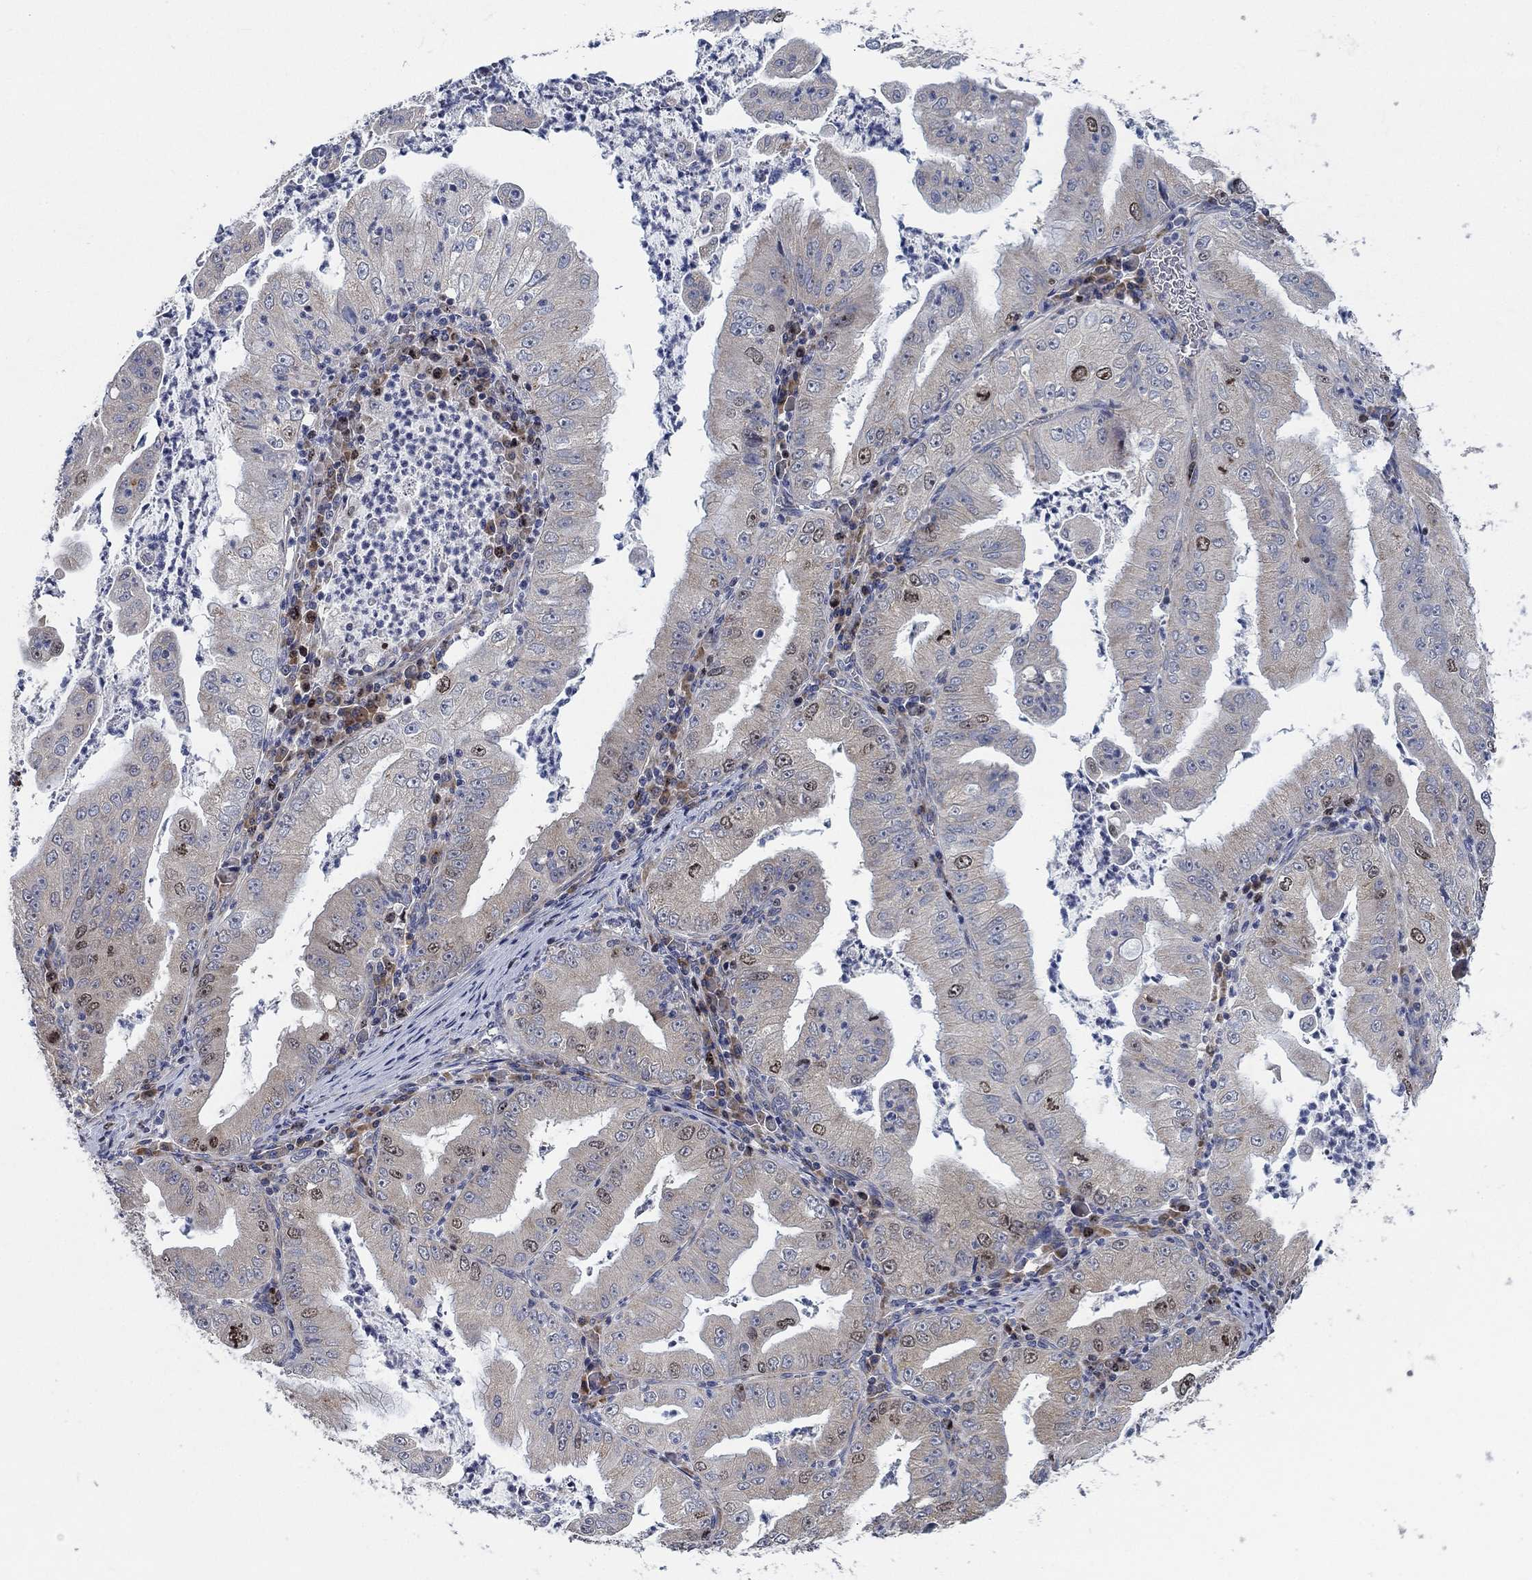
{"staining": {"intensity": "weak", "quantity": "<25%", "location": "nuclear"}, "tissue": "stomach cancer", "cell_type": "Tumor cells", "image_type": "cancer", "snomed": [{"axis": "morphology", "description": "Adenocarcinoma, NOS"}, {"axis": "topography", "description": "Stomach"}], "caption": "The immunohistochemistry (IHC) histopathology image has no significant positivity in tumor cells of stomach adenocarcinoma tissue. The staining was performed using DAB to visualize the protein expression in brown, while the nuclei were stained in blue with hematoxylin (Magnification: 20x).", "gene": "MMP24", "patient": {"sex": "male", "age": 76}}